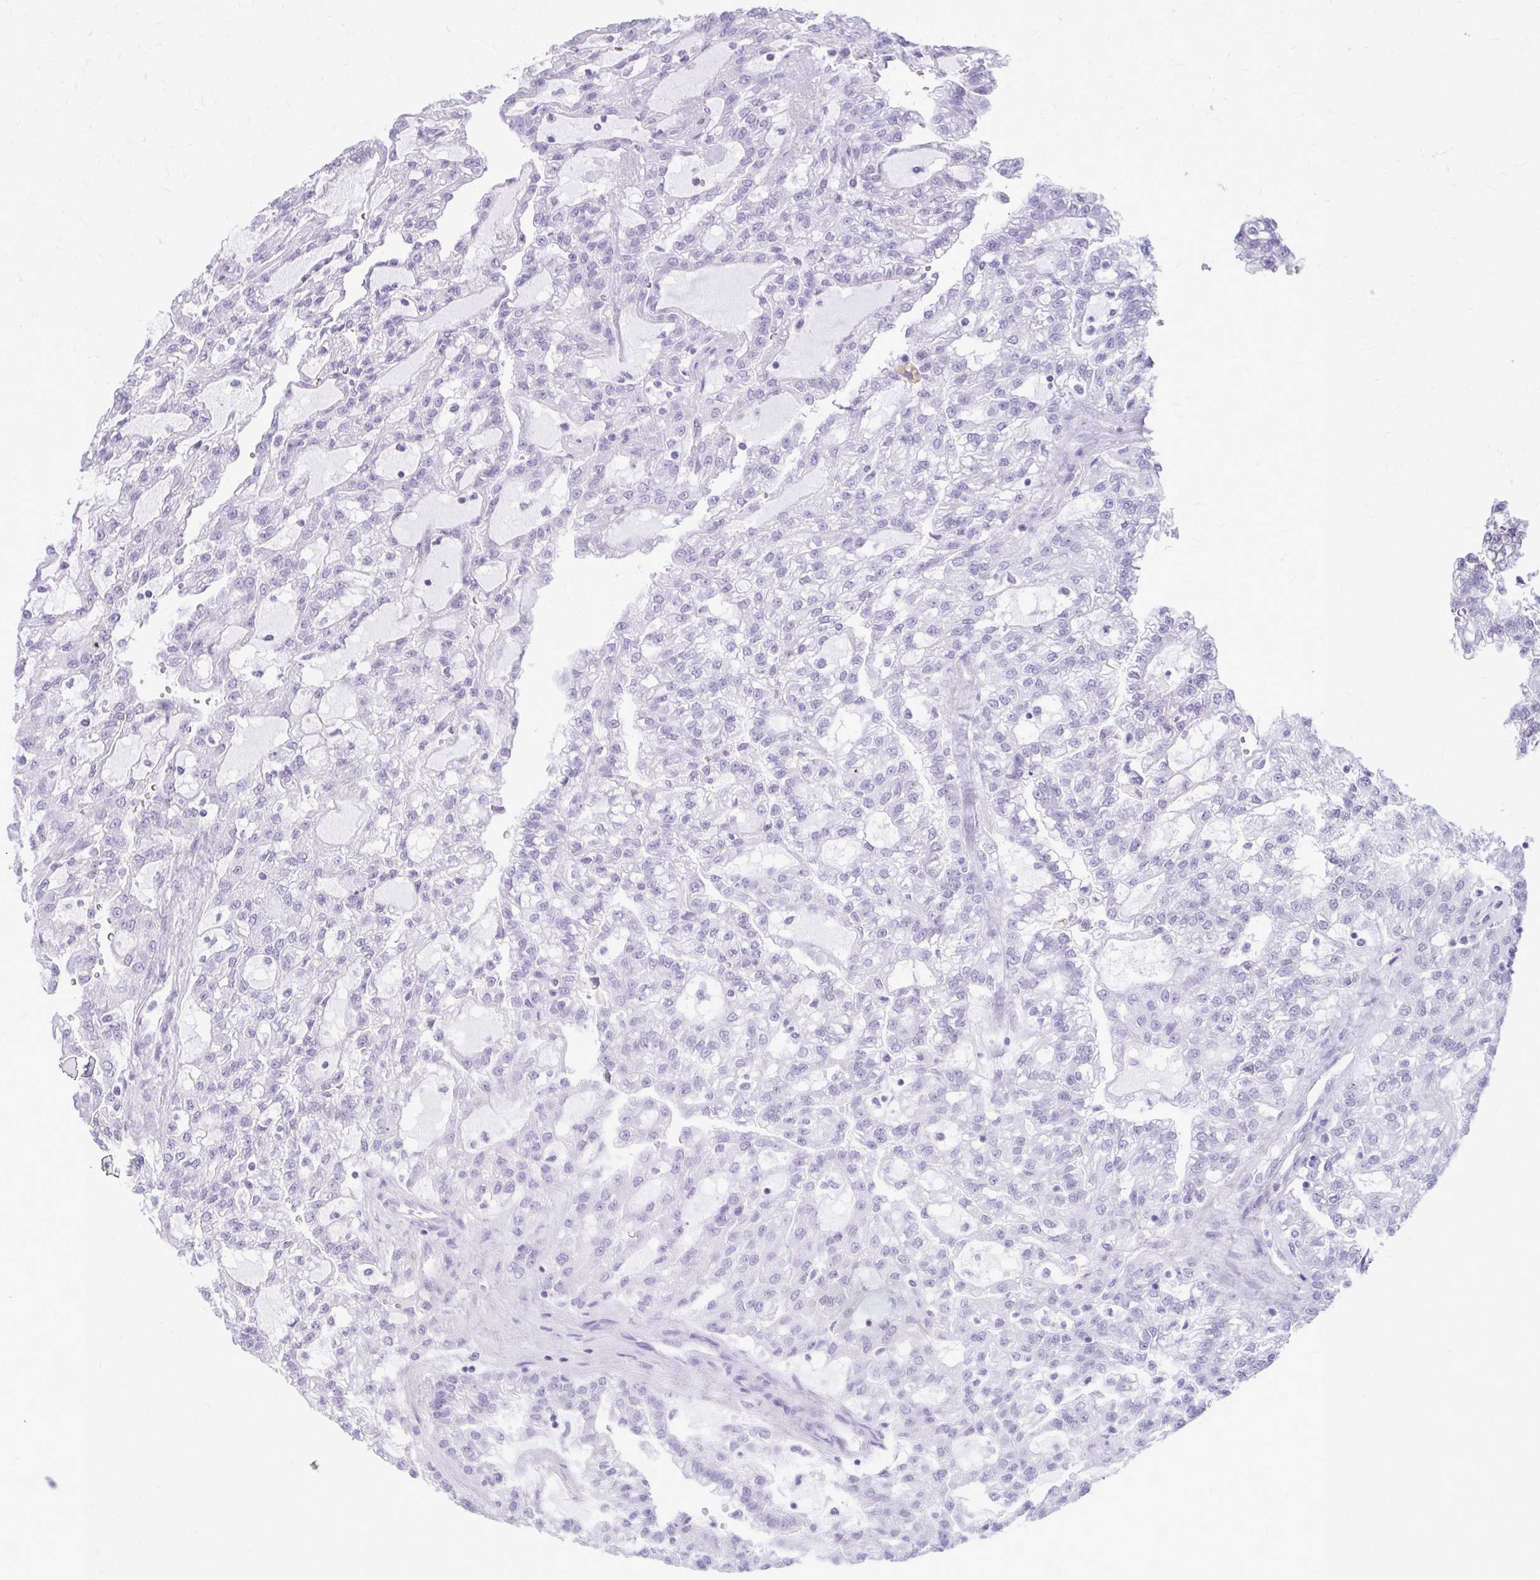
{"staining": {"intensity": "negative", "quantity": "none", "location": "none"}, "tissue": "renal cancer", "cell_type": "Tumor cells", "image_type": "cancer", "snomed": [{"axis": "morphology", "description": "Adenocarcinoma, NOS"}, {"axis": "topography", "description": "Kidney"}], "caption": "Renal cancer was stained to show a protein in brown. There is no significant positivity in tumor cells.", "gene": "KRT5", "patient": {"sex": "male", "age": 63}}